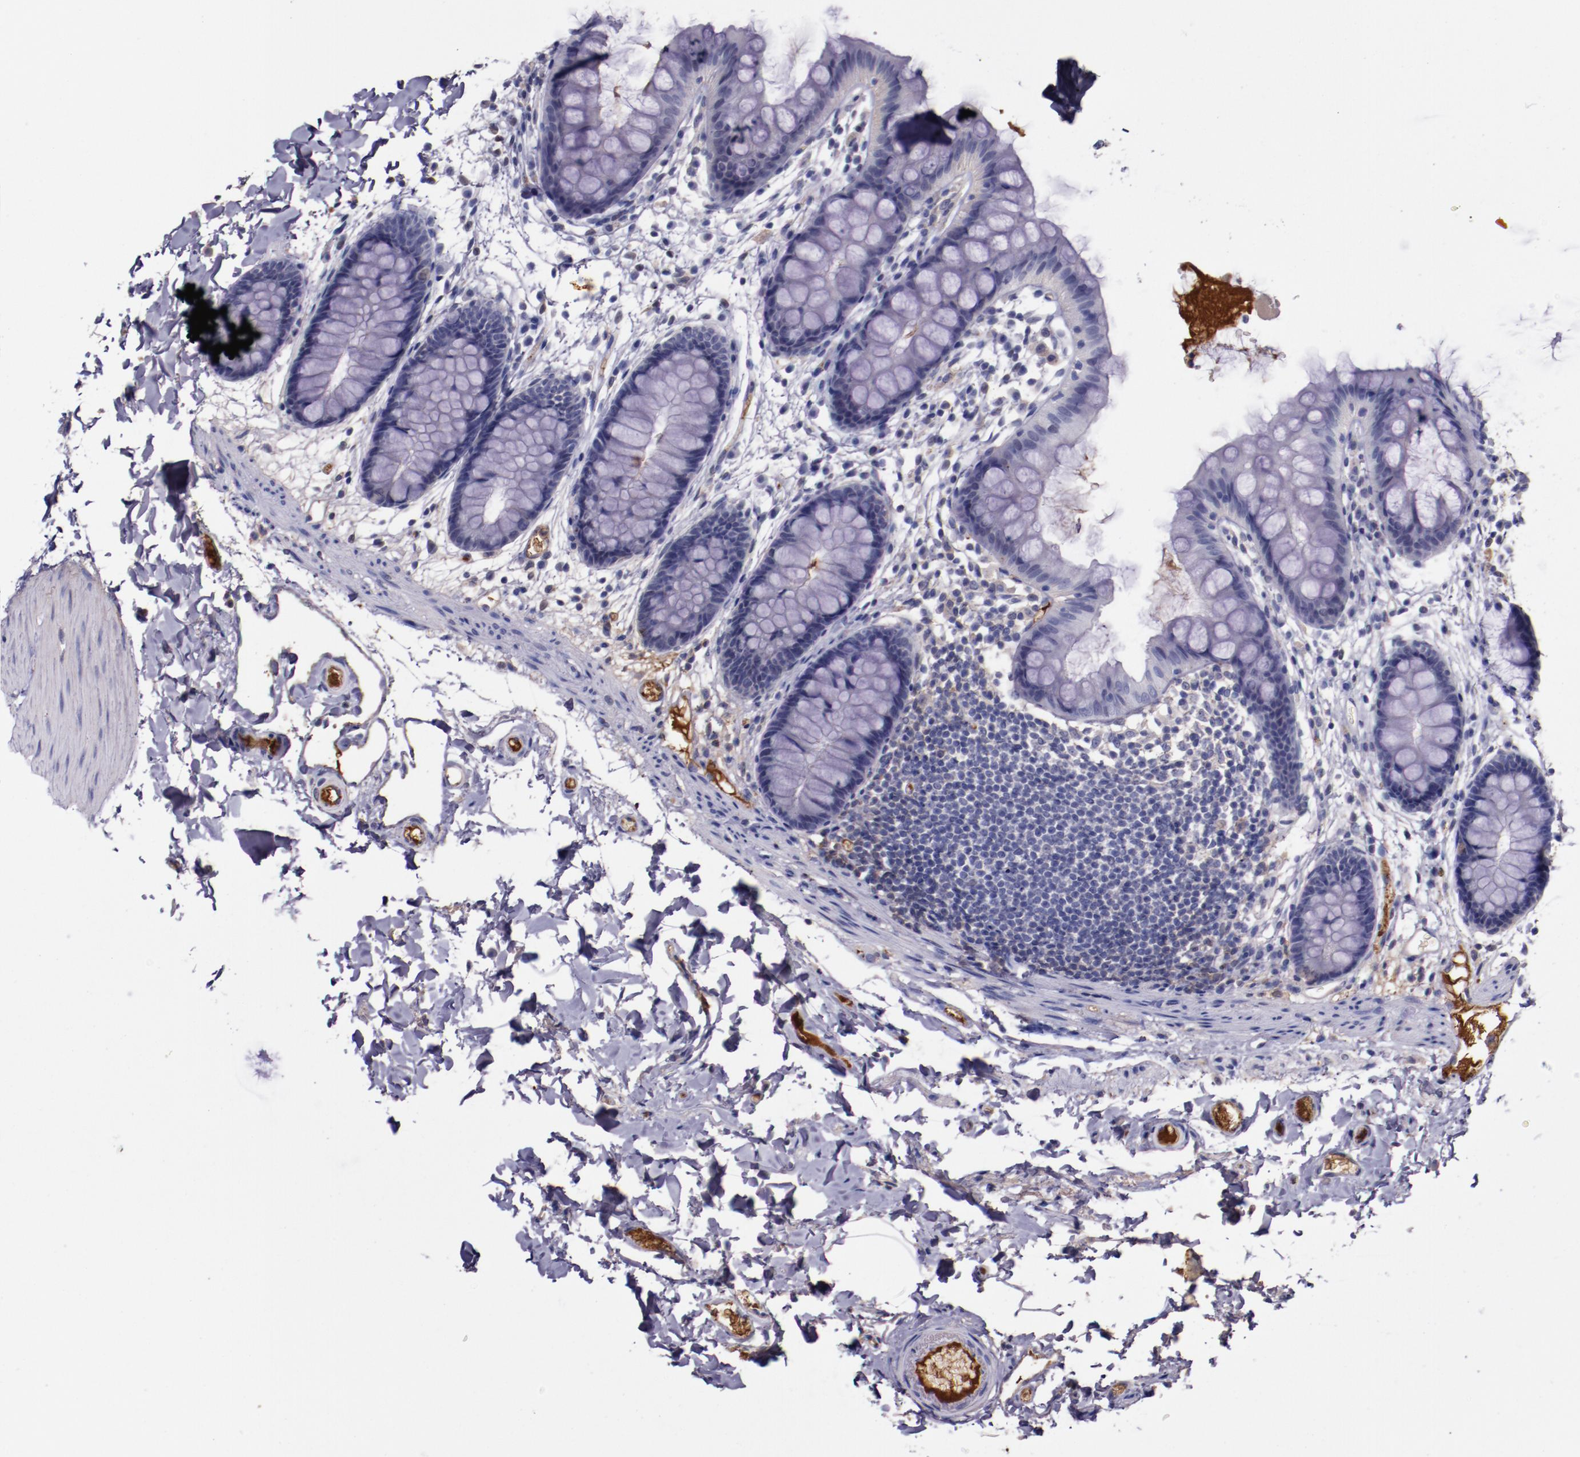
{"staining": {"intensity": "negative", "quantity": "none", "location": "none"}, "tissue": "colon", "cell_type": "Endothelial cells", "image_type": "normal", "snomed": [{"axis": "morphology", "description": "Normal tissue, NOS"}, {"axis": "topography", "description": "Smooth muscle"}, {"axis": "topography", "description": "Colon"}], "caption": "High magnification brightfield microscopy of benign colon stained with DAB (brown) and counterstained with hematoxylin (blue): endothelial cells show no significant expression. (DAB (3,3'-diaminobenzidine) immunohistochemistry (IHC) visualized using brightfield microscopy, high magnification).", "gene": "APOH", "patient": {"sex": "male", "age": 67}}